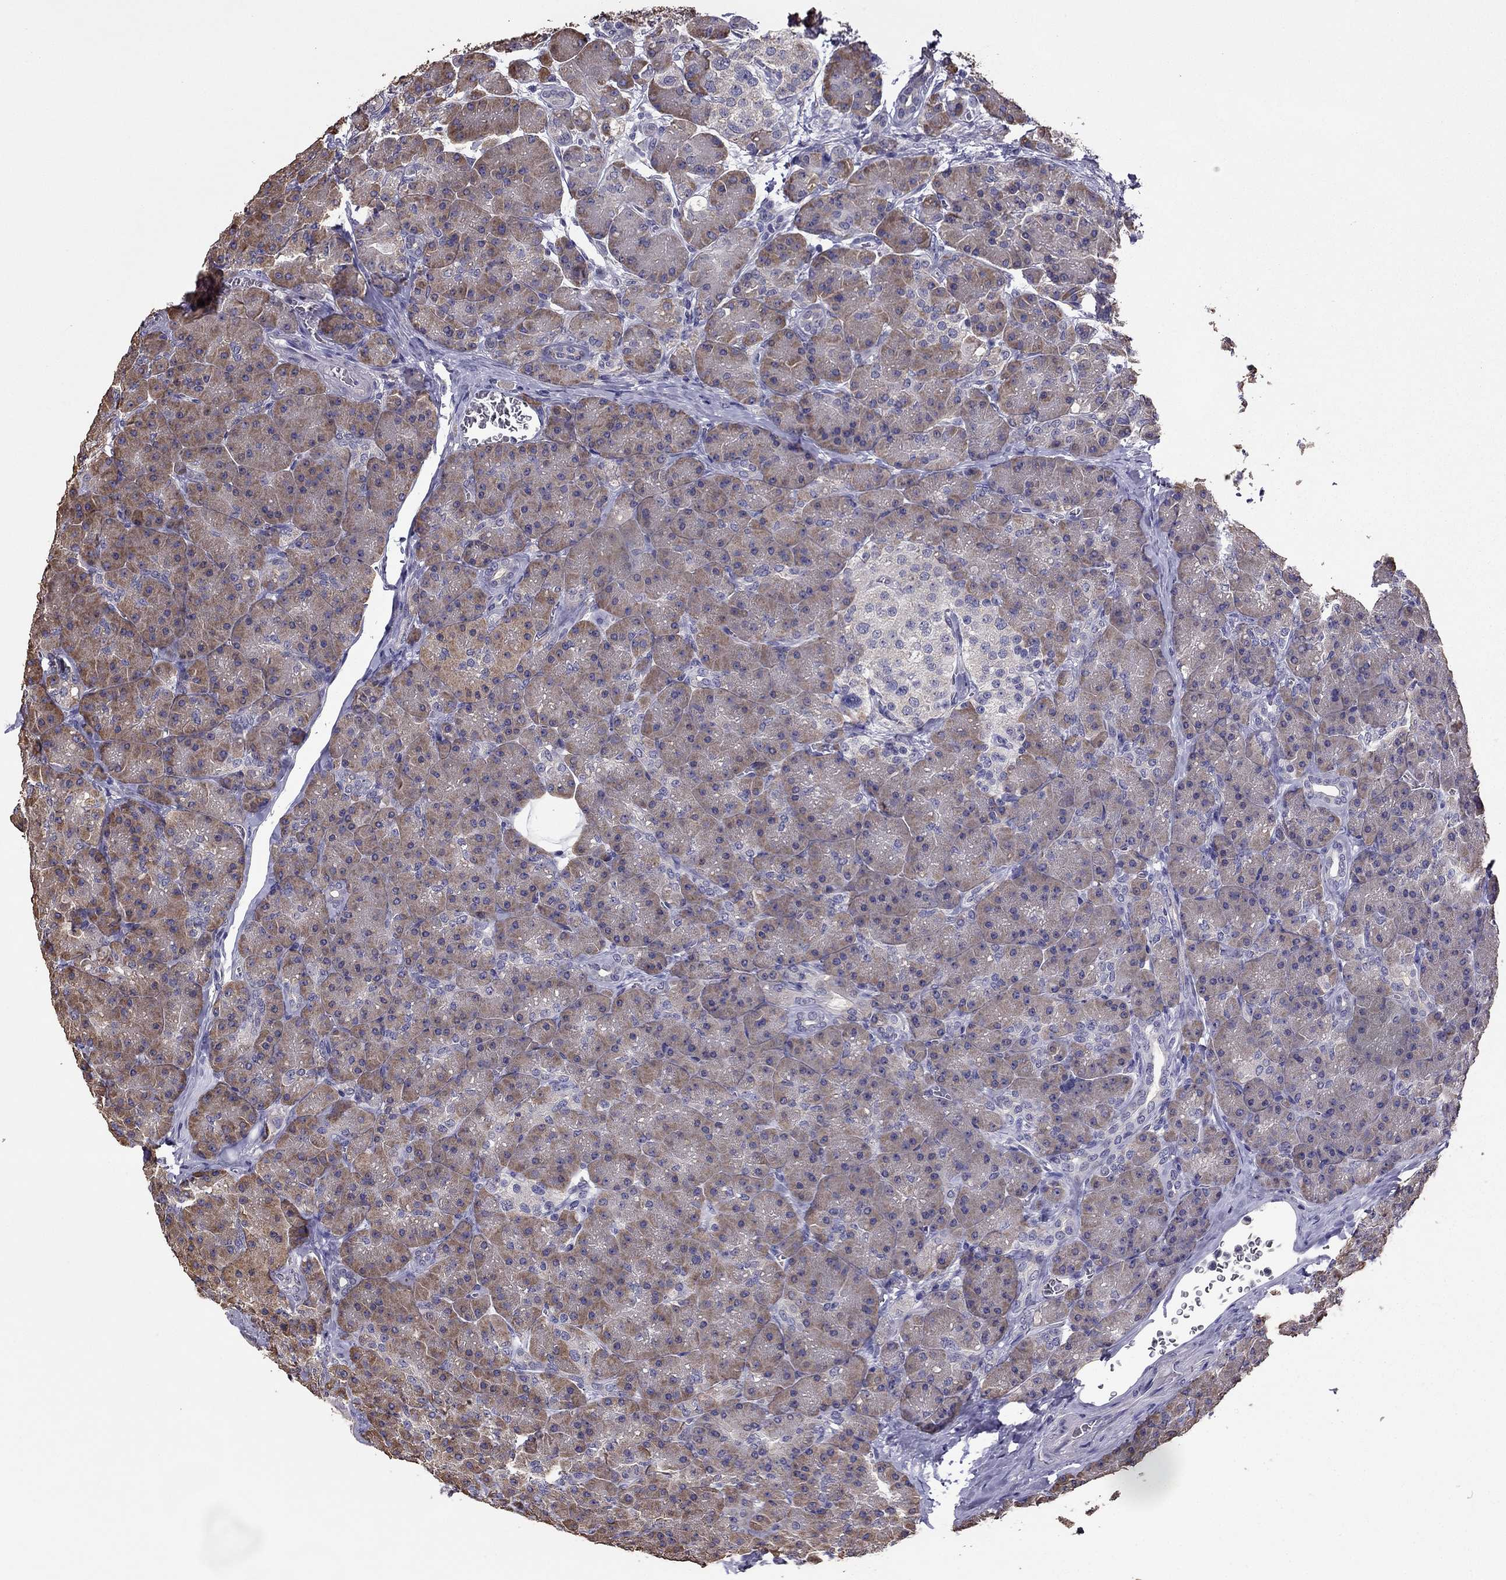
{"staining": {"intensity": "moderate", "quantity": "<25%", "location": "cytoplasmic/membranous"}, "tissue": "pancreas", "cell_type": "Exocrine glandular cells", "image_type": "normal", "snomed": [{"axis": "morphology", "description": "Normal tissue, NOS"}, {"axis": "topography", "description": "Pancreas"}], "caption": "Pancreas stained for a protein exhibits moderate cytoplasmic/membranous positivity in exocrine glandular cells. Immunohistochemistry (ihc) stains the protein of interest in brown and the nuclei are stained blue.", "gene": "CDH9", "patient": {"sex": "male", "age": 57}}